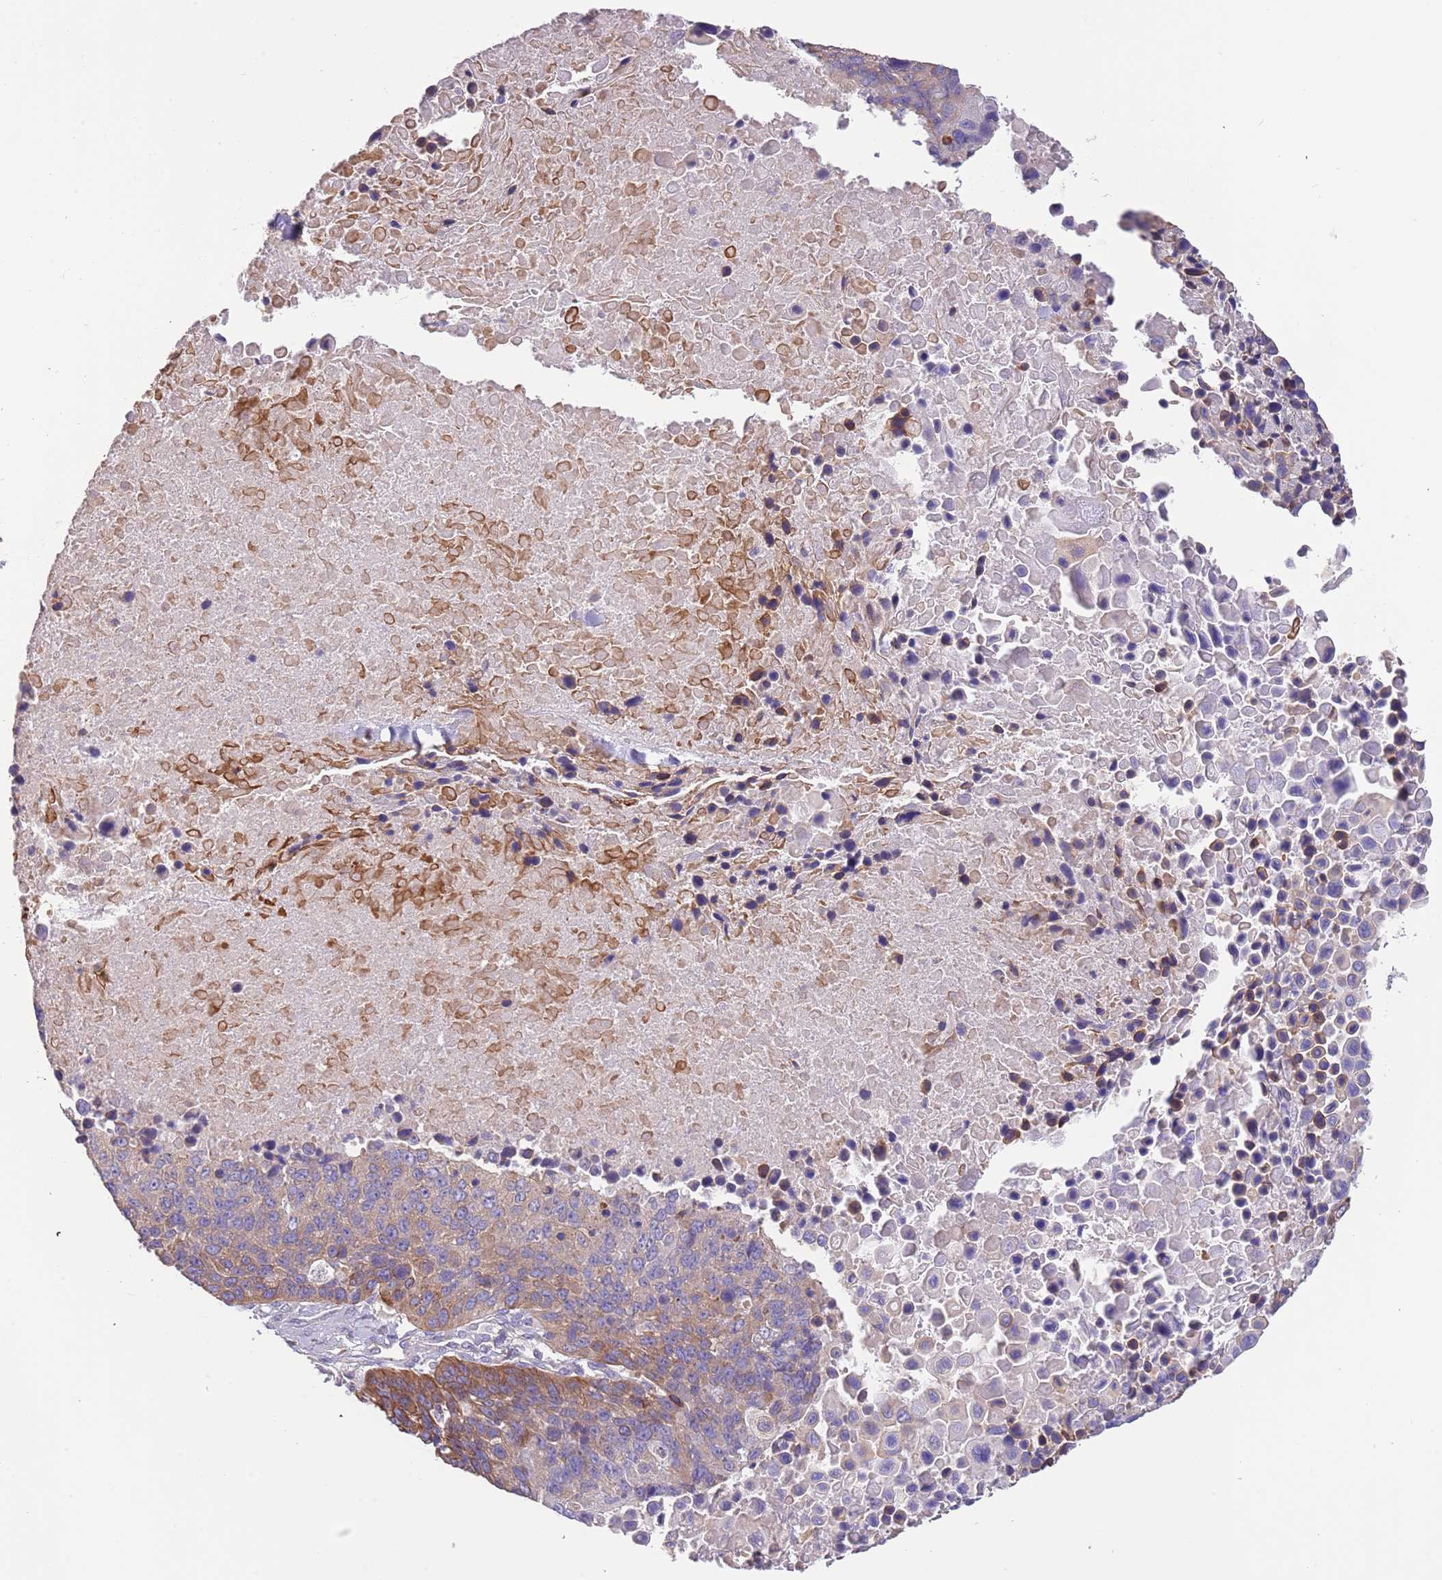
{"staining": {"intensity": "moderate", "quantity": "25%-75%", "location": "cytoplasmic/membranous"}, "tissue": "lung cancer", "cell_type": "Tumor cells", "image_type": "cancer", "snomed": [{"axis": "morphology", "description": "Normal tissue, NOS"}, {"axis": "morphology", "description": "Squamous cell carcinoma, NOS"}, {"axis": "topography", "description": "Lymph node"}, {"axis": "topography", "description": "Lung"}], "caption": "Human lung cancer (squamous cell carcinoma) stained with a brown dye displays moderate cytoplasmic/membranous positive expression in approximately 25%-75% of tumor cells.", "gene": "ZNF658", "patient": {"sex": "male", "age": 66}}